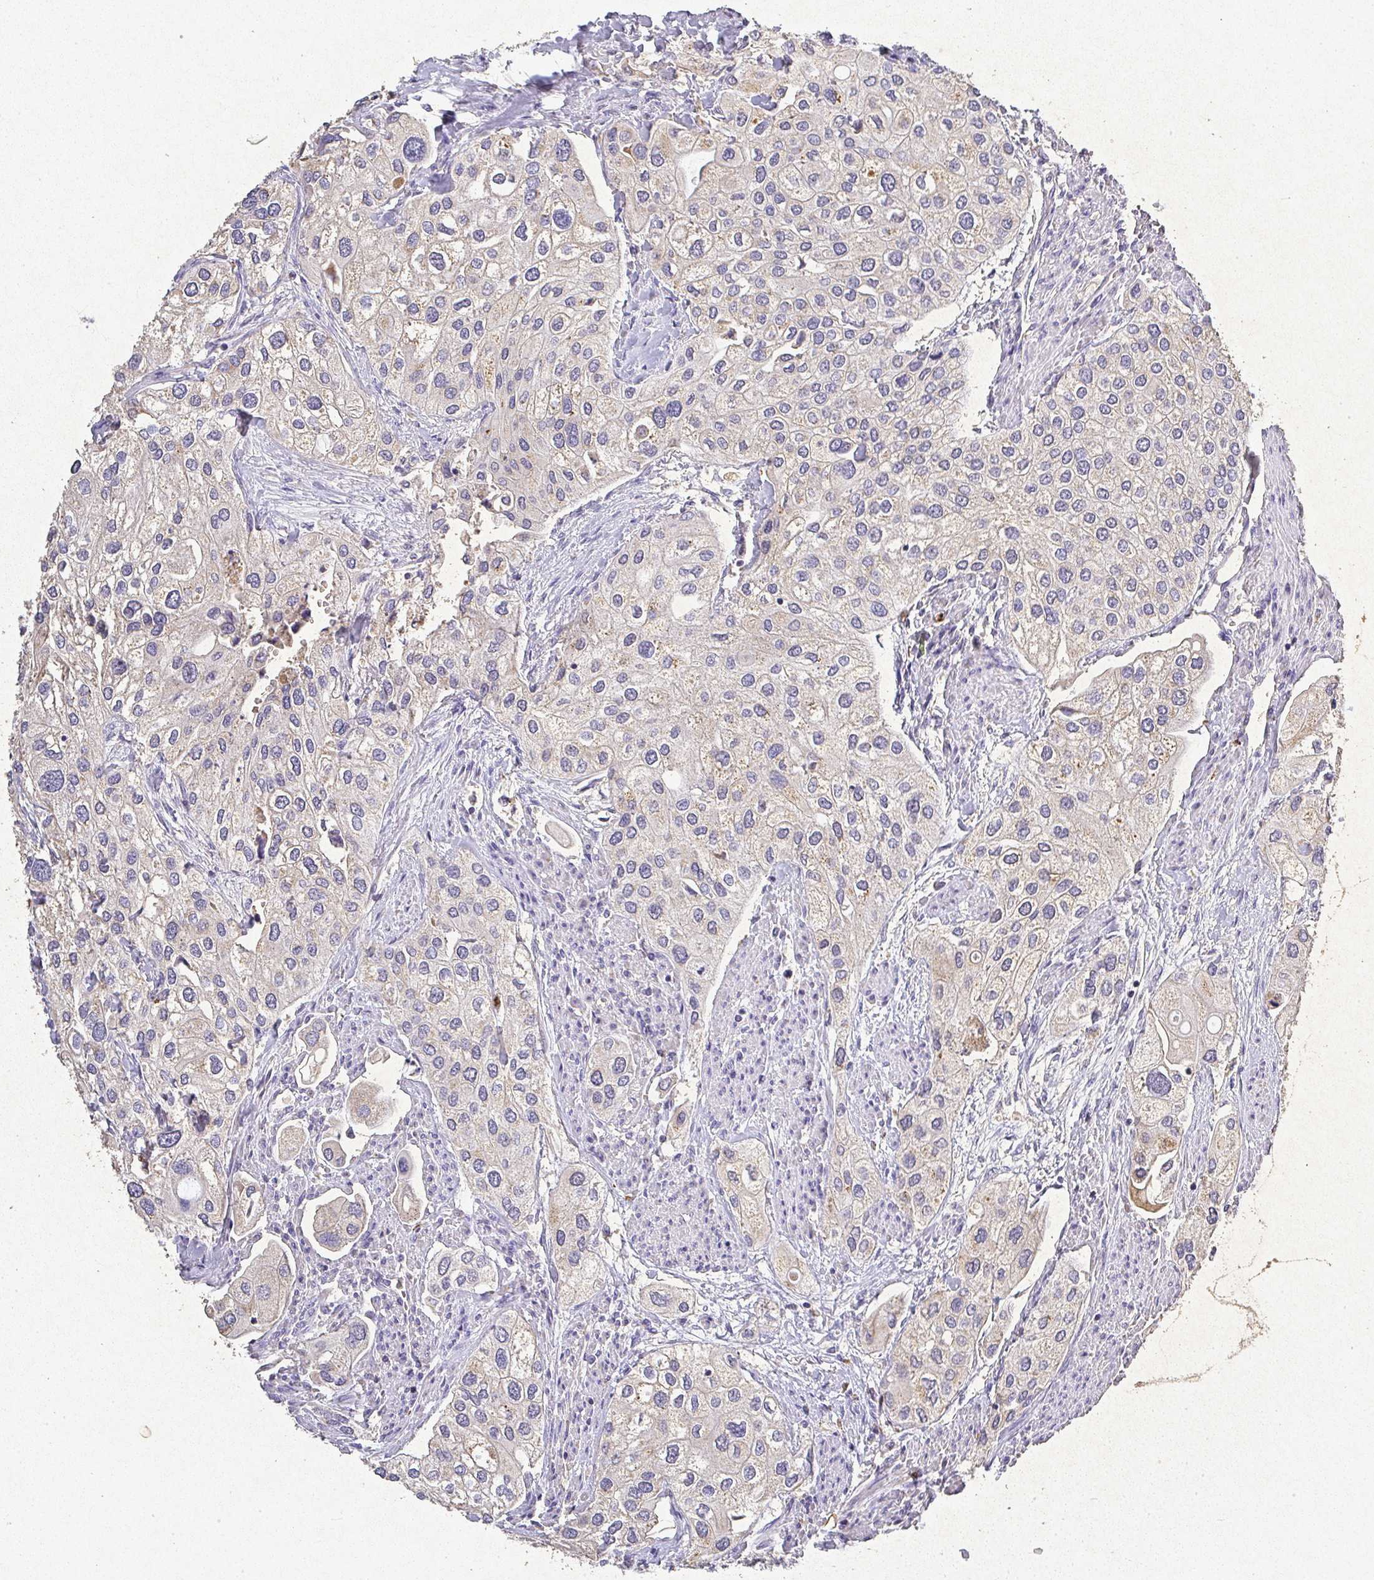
{"staining": {"intensity": "negative", "quantity": "none", "location": "none"}, "tissue": "urothelial cancer", "cell_type": "Tumor cells", "image_type": "cancer", "snomed": [{"axis": "morphology", "description": "Urothelial carcinoma, High grade"}, {"axis": "topography", "description": "Urinary bladder"}], "caption": "Tumor cells show no significant protein positivity in urothelial cancer.", "gene": "RPS2", "patient": {"sex": "male", "age": 64}}